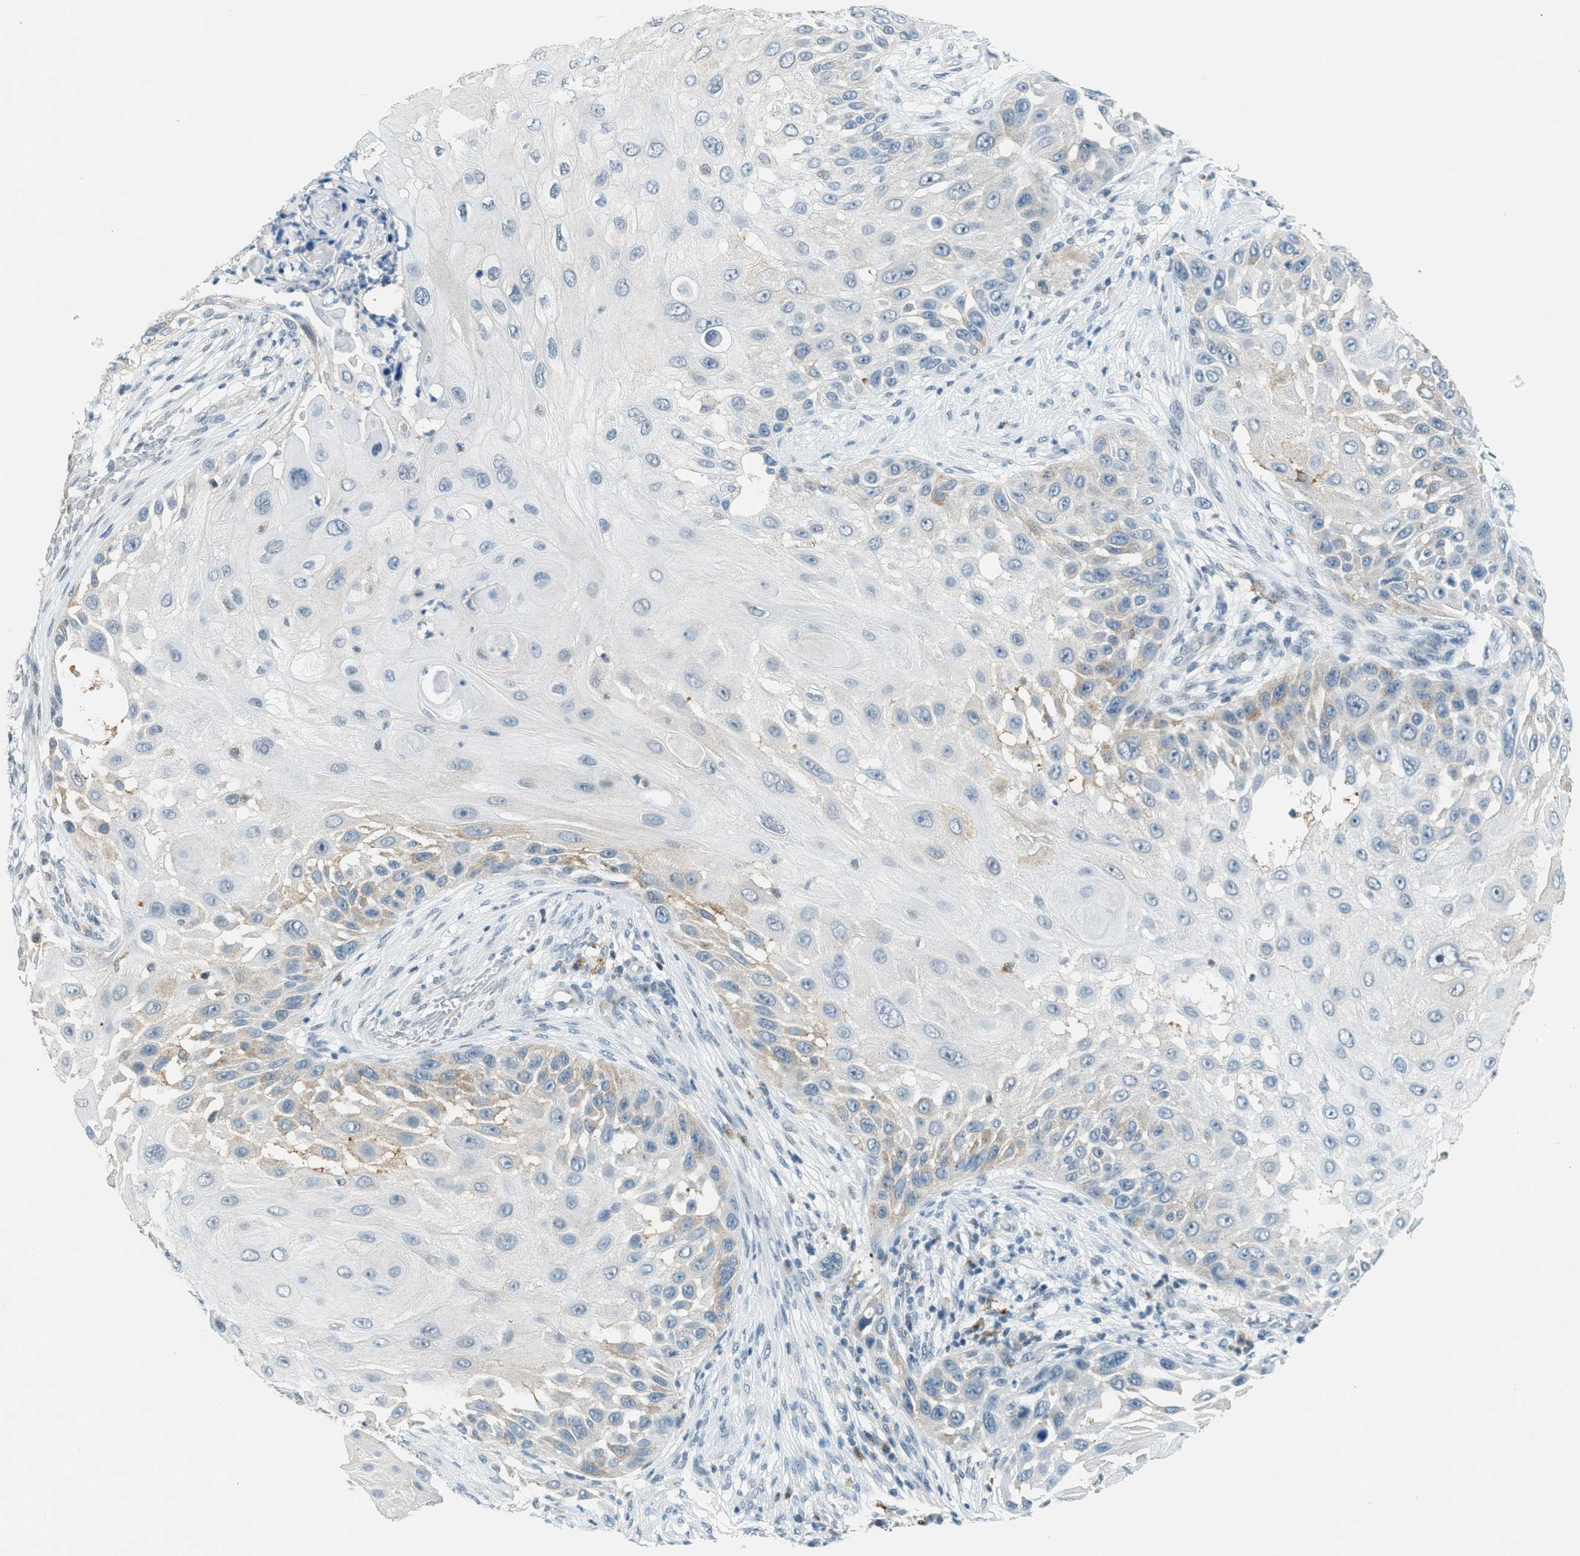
{"staining": {"intensity": "weak", "quantity": "<25%", "location": "cytoplasmic/membranous"}, "tissue": "skin cancer", "cell_type": "Tumor cells", "image_type": "cancer", "snomed": [{"axis": "morphology", "description": "Squamous cell carcinoma, NOS"}, {"axis": "topography", "description": "Skin"}], "caption": "Tumor cells show no significant staining in skin cancer.", "gene": "FYN", "patient": {"sex": "female", "age": 44}}